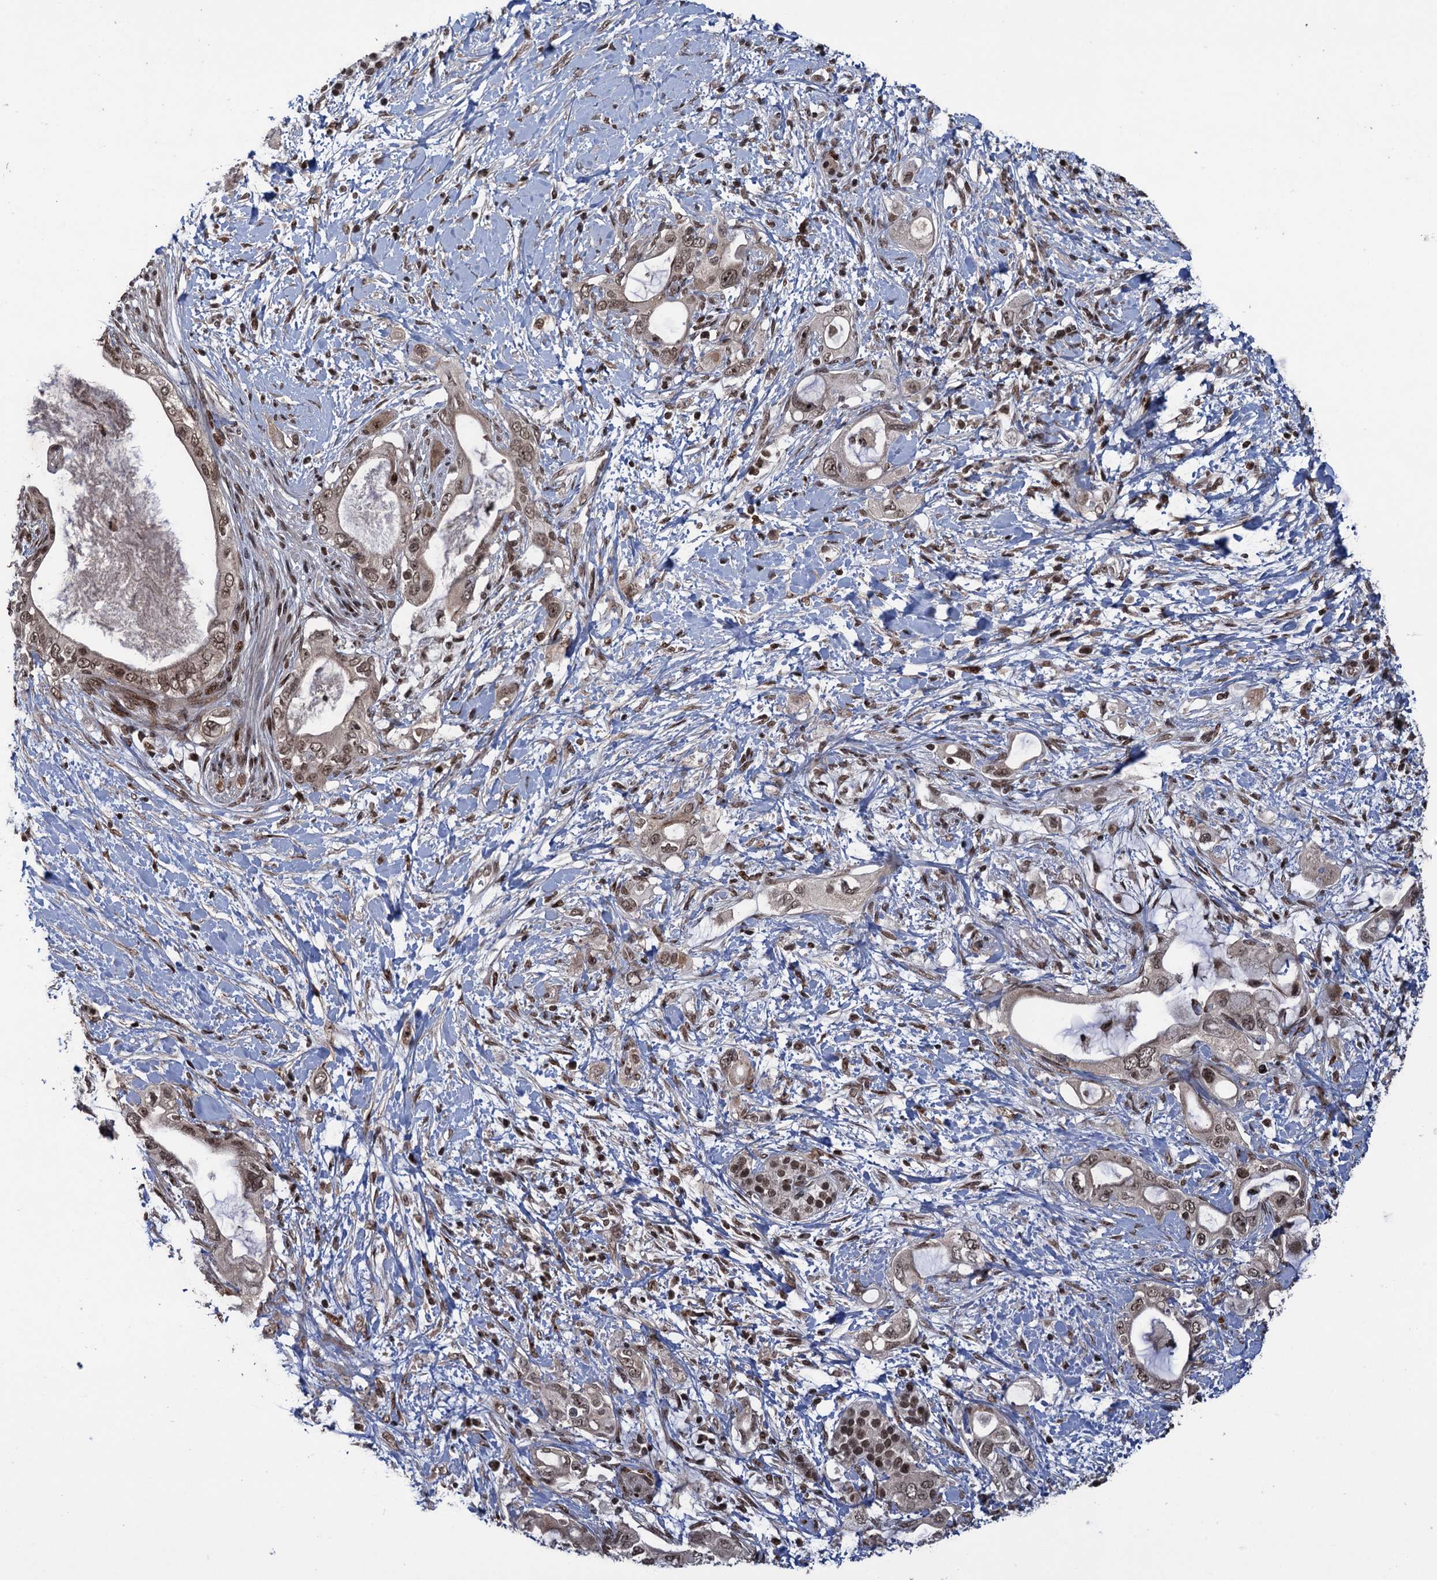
{"staining": {"intensity": "moderate", "quantity": ">75%", "location": "nuclear"}, "tissue": "pancreatic cancer", "cell_type": "Tumor cells", "image_type": "cancer", "snomed": [{"axis": "morphology", "description": "Adenocarcinoma, NOS"}, {"axis": "topography", "description": "Pancreas"}], "caption": "Human pancreatic cancer (adenocarcinoma) stained with a brown dye displays moderate nuclear positive positivity in approximately >75% of tumor cells.", "gene": "ZNF169", "patient": {"sex": "female", "age": 56}}